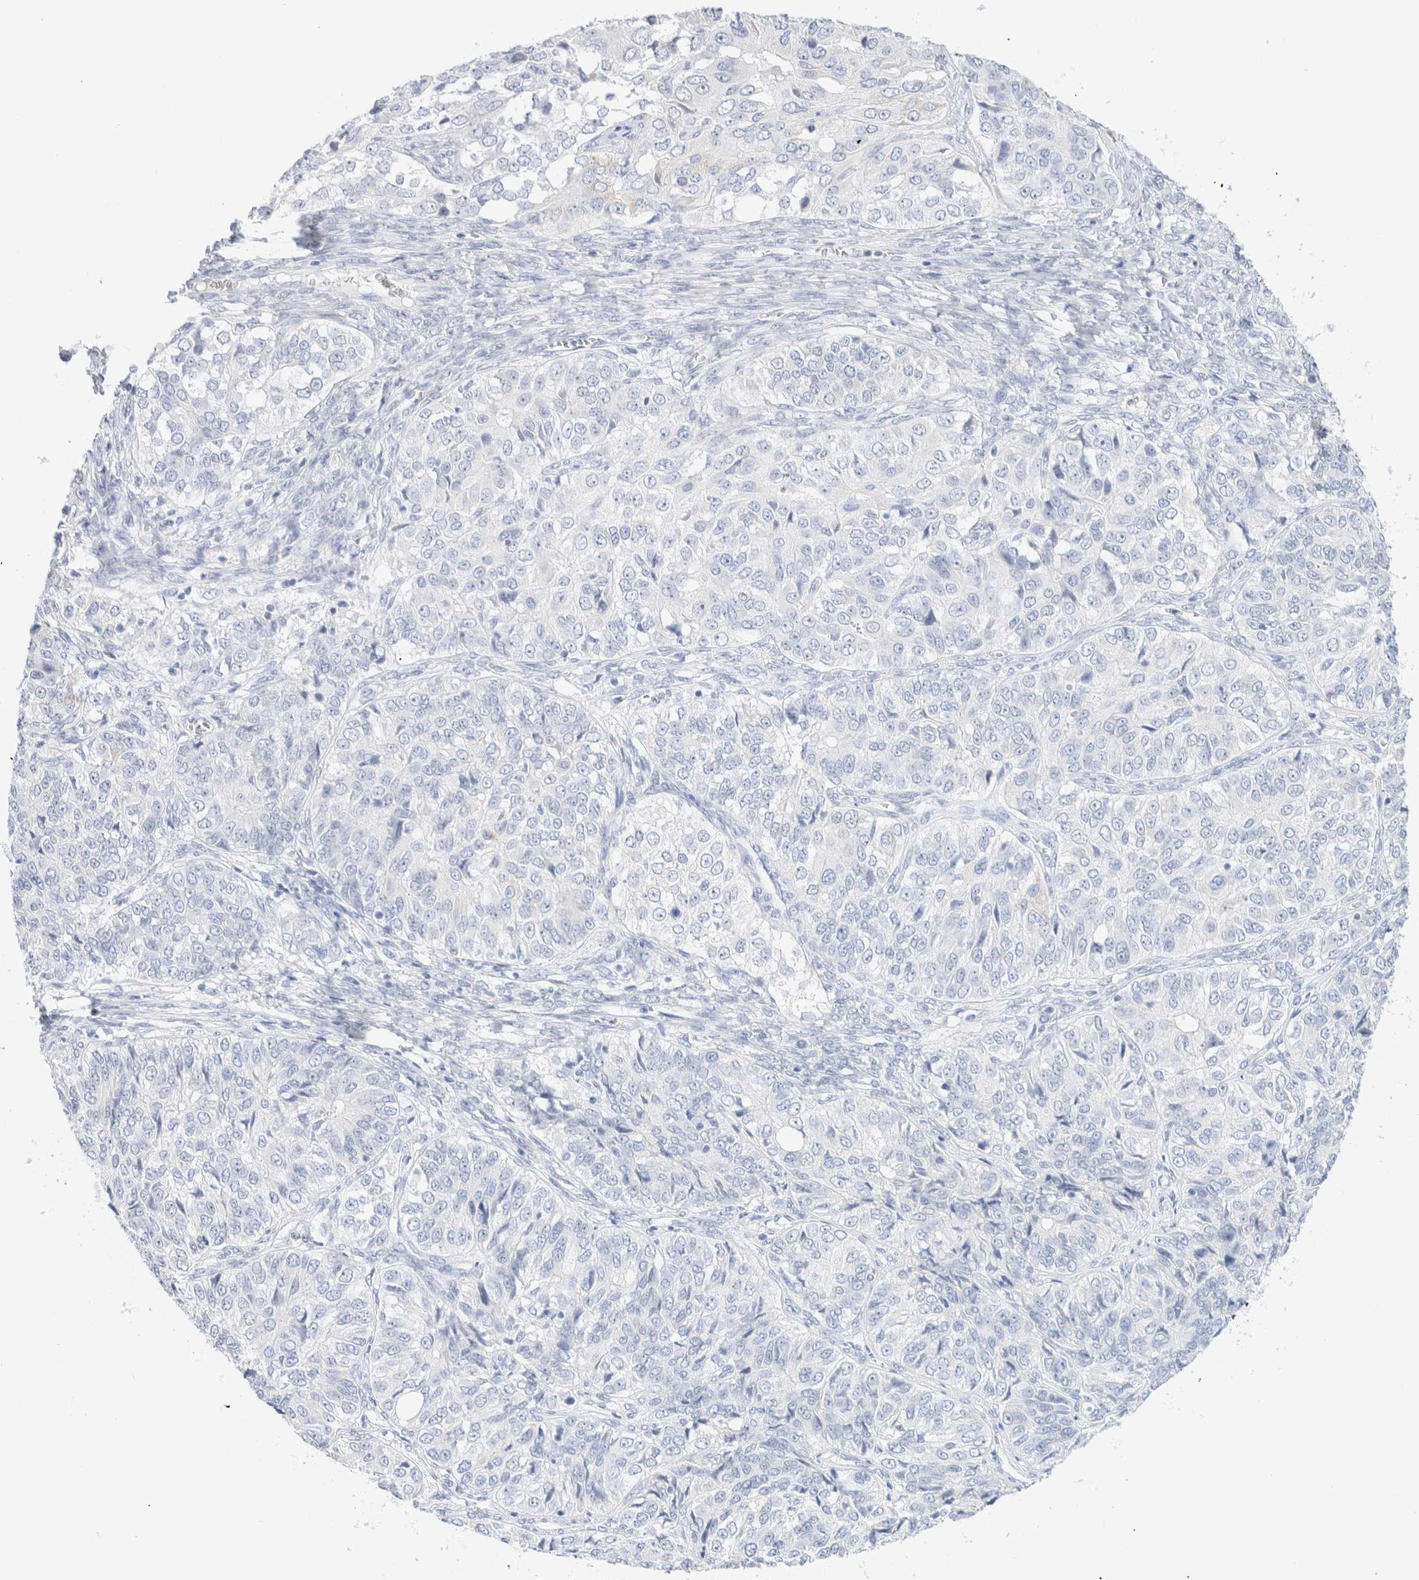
{"staining": {"intensity": "negative", "quantity": "none", "location": "none"}, "tissue": "ovarian cancer", "cell_type": "Tumor cells", "image_type": "cancer", "snomed": [{"axis": "morphology", "description": "Carcinoma, endometroid"}, {"axis": "topography", "description": "Ovary"}], "caption": "Tumor cells show no significant protein positivity in endometroid carcinoma (ovarian).", "gene": "ARG1", "patient": {"sex": "female", "age": 51}}